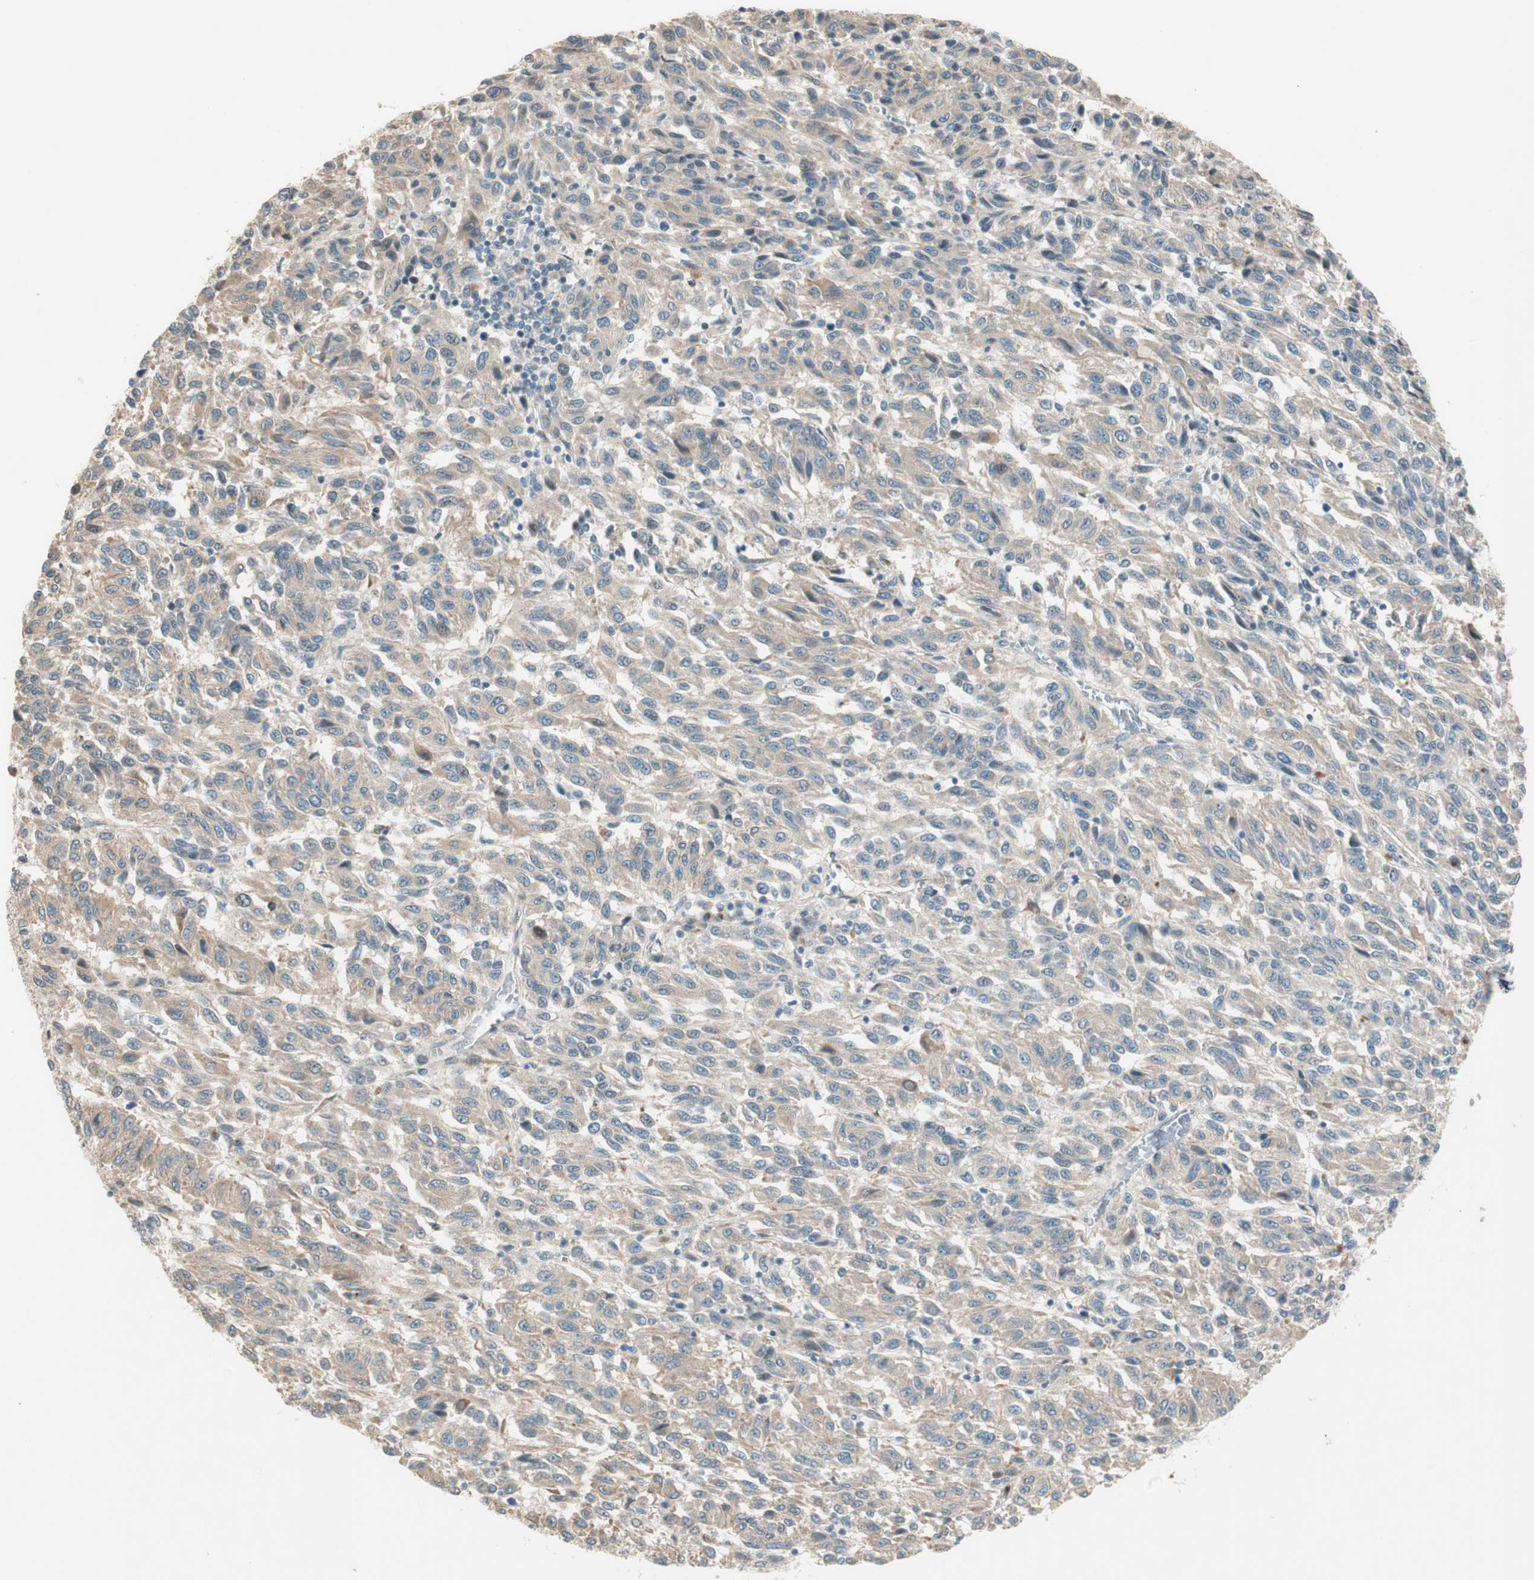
{"staining": {"intensity": "weak", "quantity": ">75%", "location": "cytoplasmic/membranous"}, "tissue": "melanoma", "cell_type": "Tumor cells", "image_type": "cancer", "snomed": [{"axis": "morphology", "description": "Malignant melanoma, Metastatic site"}, {"axis": "topography", "description": "Lung"}], "caption": "Immunohistochemical staining of malignant melanoma (metastatic site) exhibits weak cytoplasmic/membranous protein expression in approximately >75% of tumor cells.", "gene": "CGRRF1", "patient": {"sex": "male", "age": 64}}